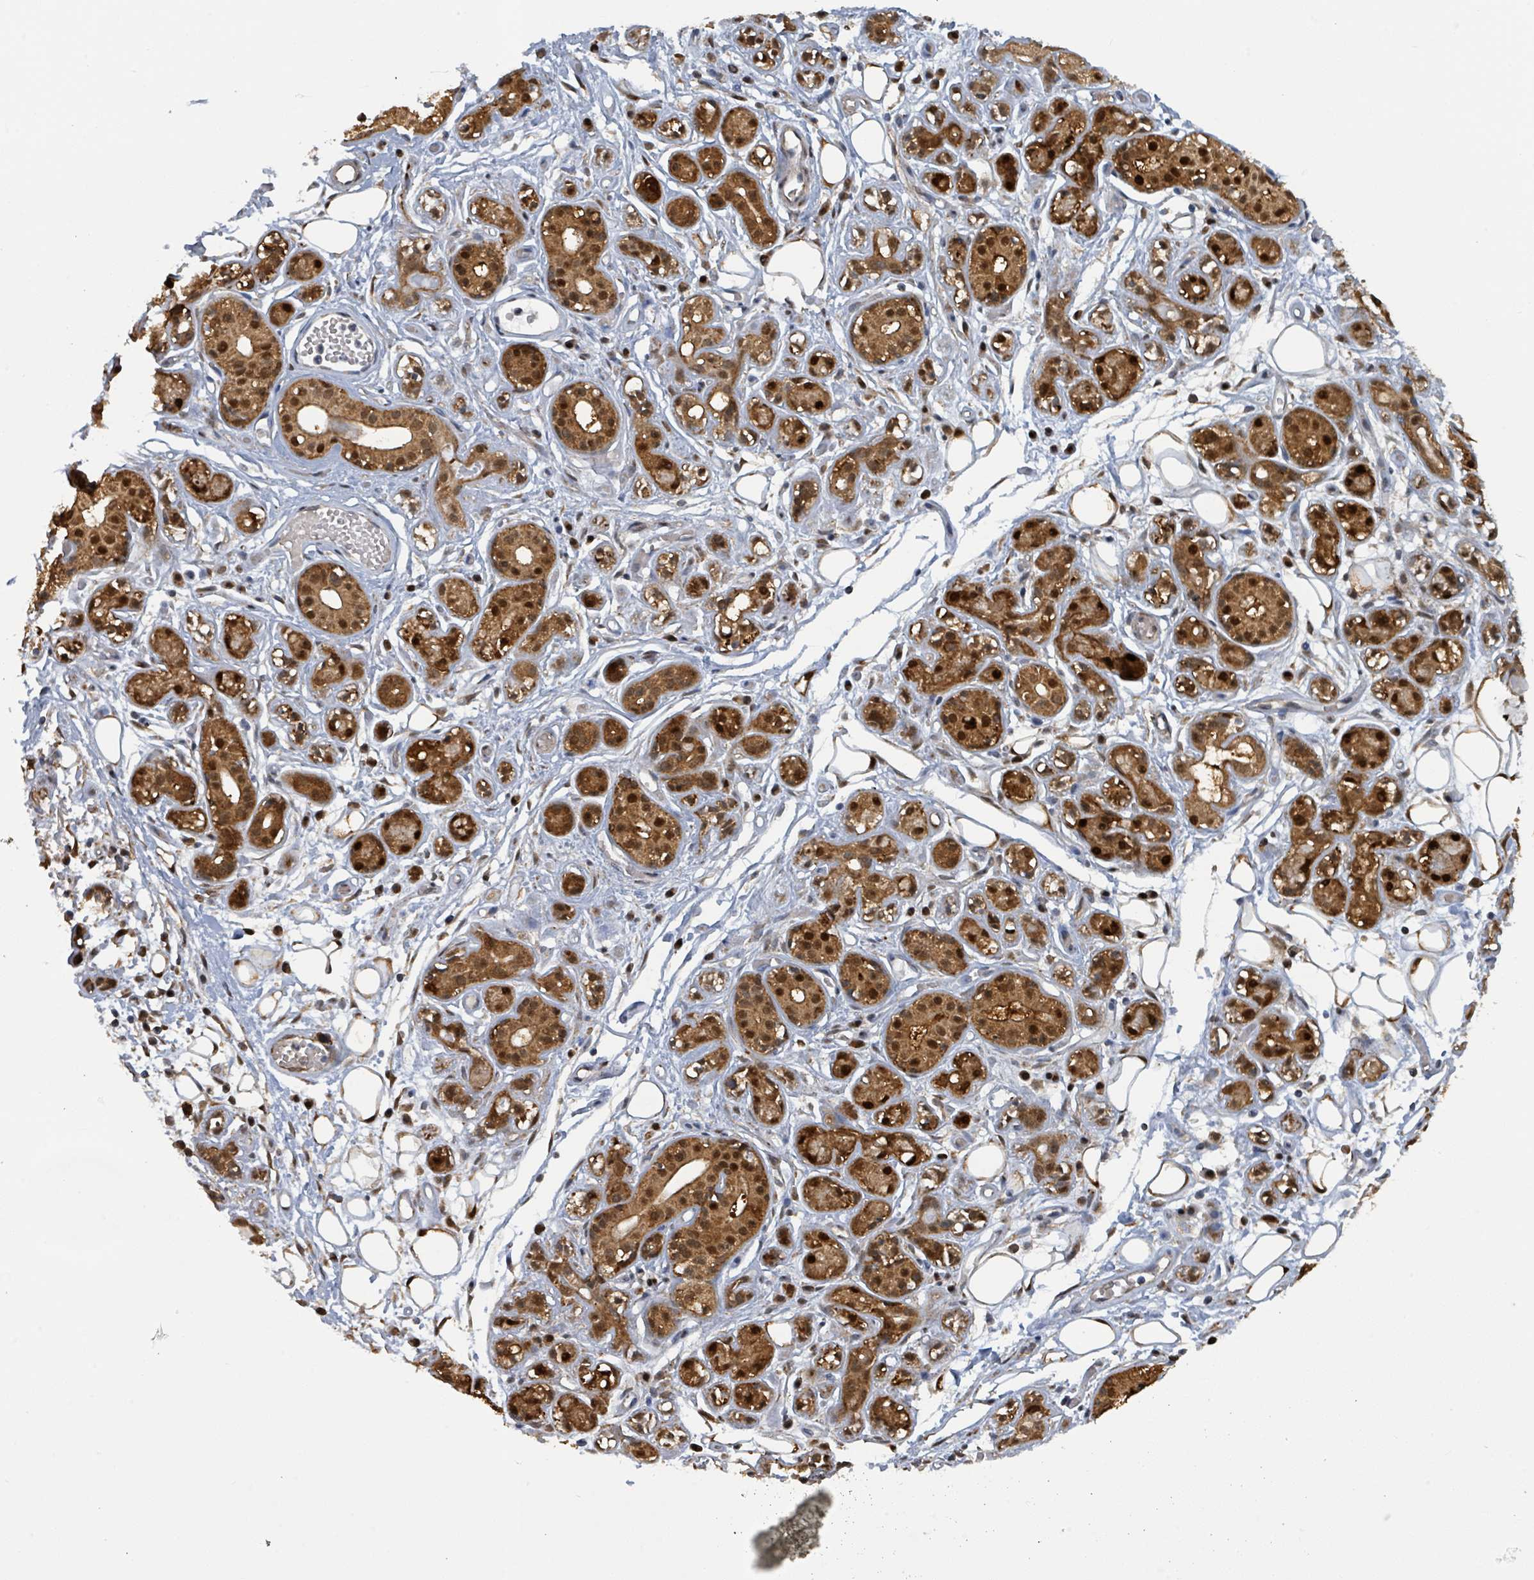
{"staining": {"intensity": "strong", "quantity": ">75%", "location": "cytoplasmic/membranous,nuclear"}, "tissue": "salivary gland", "cell_type": "Glandular cells", "image_type": "normal", "snomed": [{"axis": "morphology", "description": "Normal tissue, NOS"}, {"axis": "topography", "description": "Salivary gland"}], "caption": "Normal salivary gland exhibits strong cytoplasmic/membranous,nuclear staining in about >75% of glandular cells (DAB (3,3'-diaminobenzidine) = brown stain, brightfield microscopy at high magnification)..", "gene": "PSMB7", "patient": {"sex": "male", "age": 54}}